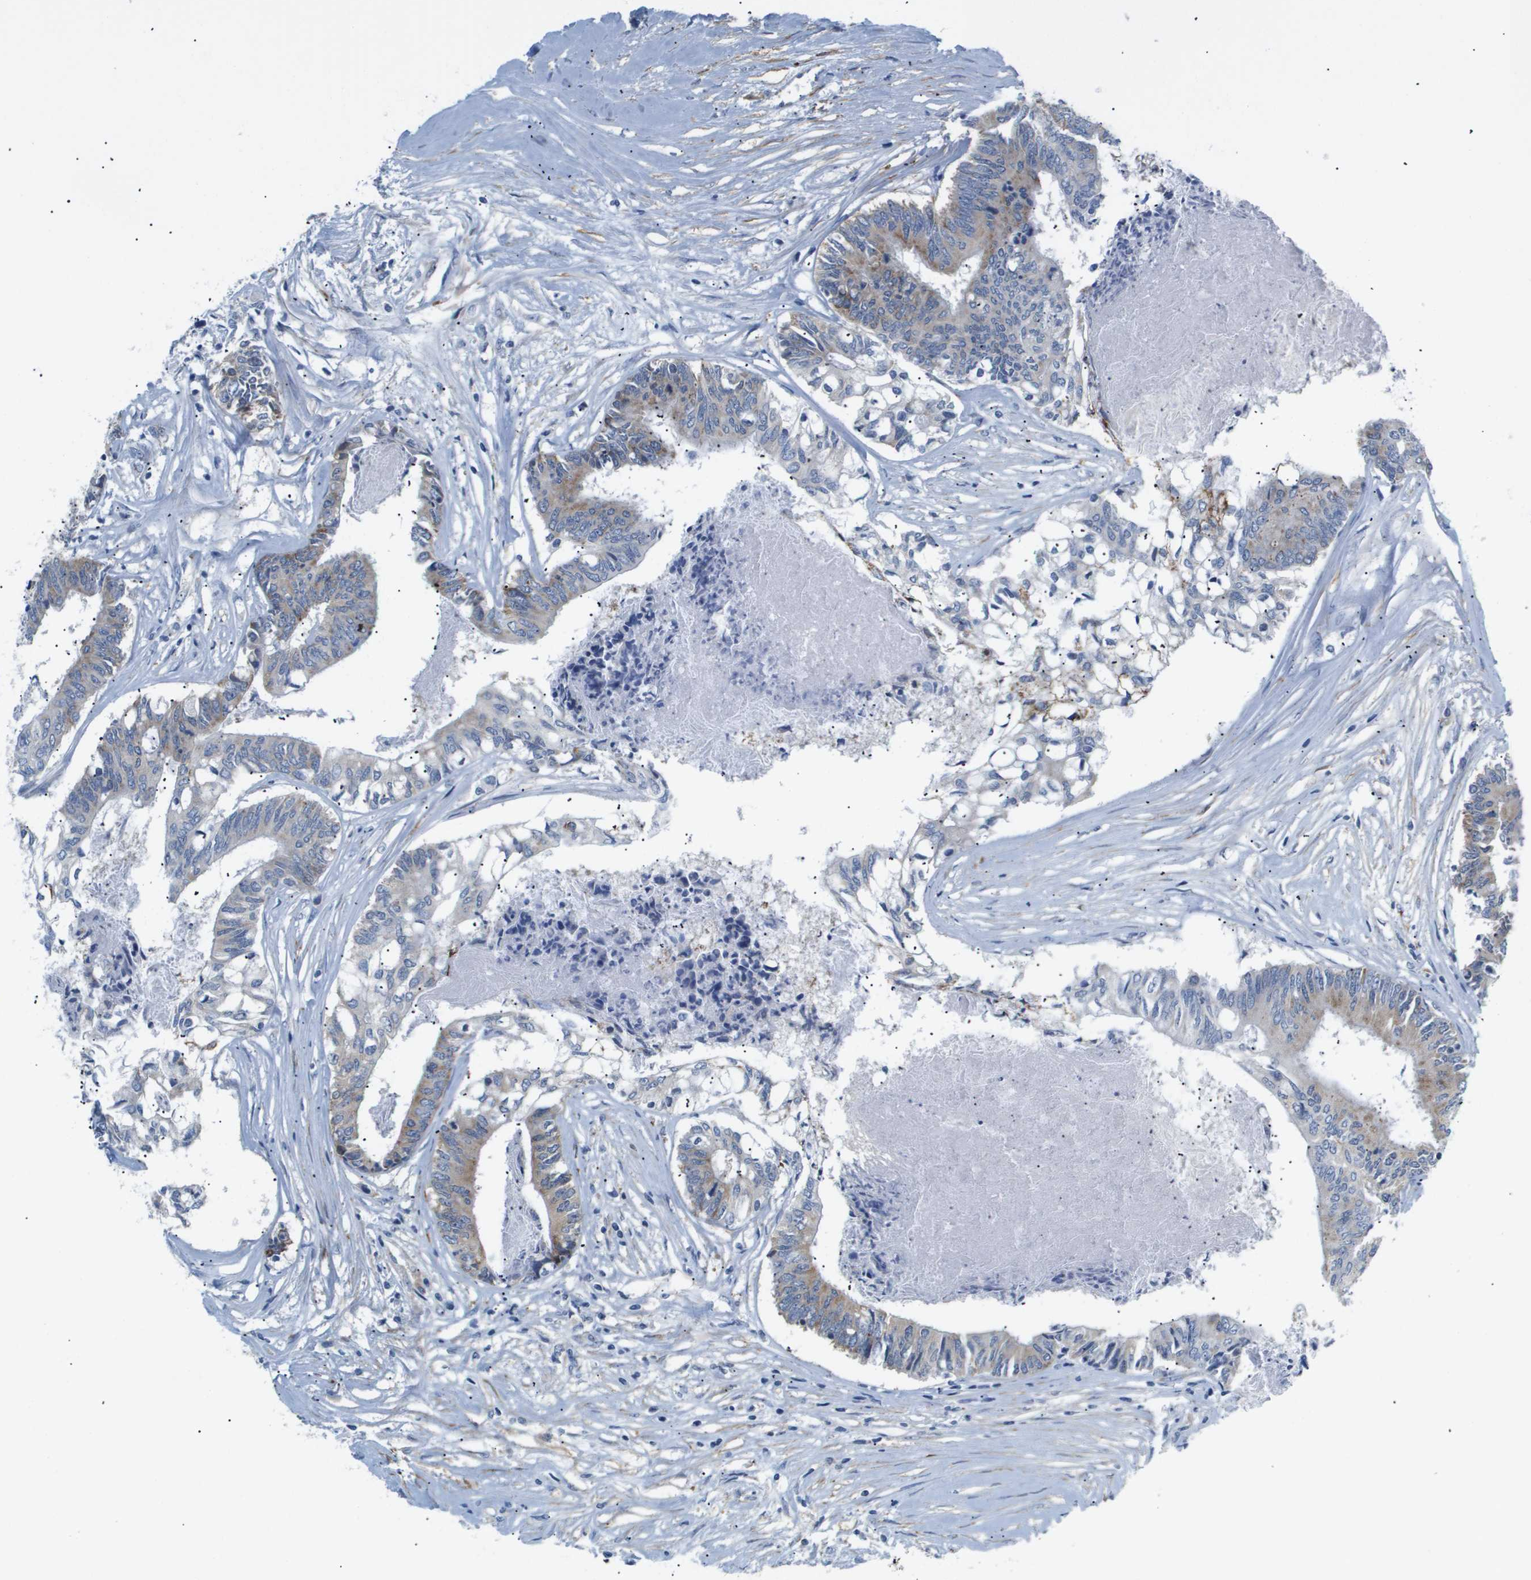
{"staining": {"intensity": "moderate", "quantity": "<25%", "location": "cytoplasmic/membranous"}, "tissue": "colorectal cancer", "cell_type": "Tumor cells", "image_type": "cancer", "snomed": [{"axis": "morphology", "description": "Adenocarcinoma, NOS"}, {"axis": "topography", "description": "Rectum"}], "caption": "Protein analysis of colorectal cancer tissue reveals moderate cytoplasmic/membranous expression in about <25% of tumor cells.", "gene": "OTUD5", "patient": {"sex": "male", "age": 63}}